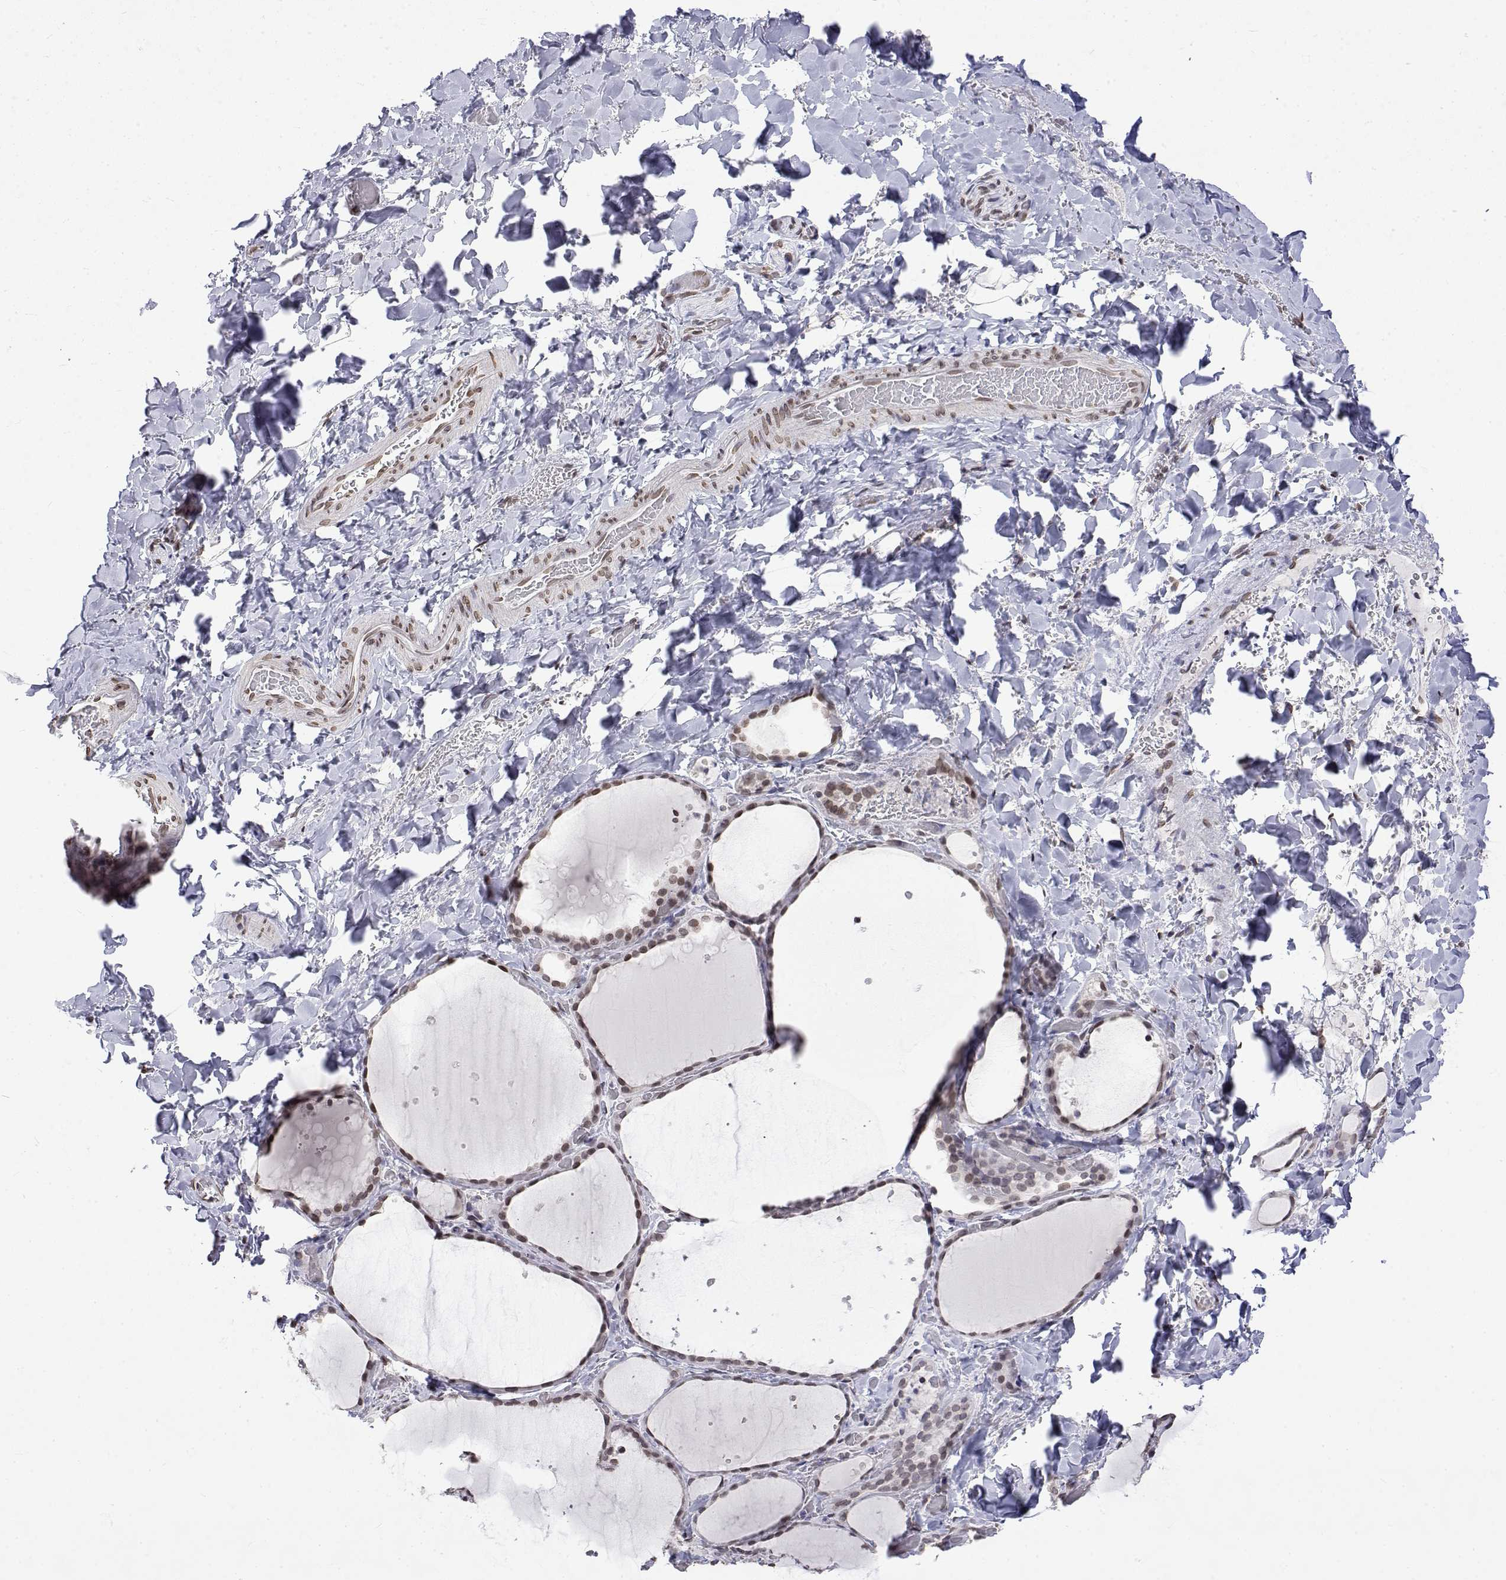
{"staining": {"intensity": "weak", "quantity": ">75%", "location": "nuclear"}, "tissue": "thyroid gland", "cell_type": "Glandular cells", "image_type": "normal", "snomed": [{"axis": "morphology", "description": "Normal tissue, NOS"}, {"axis": "topography", "description": "Thyroid gland"}], "caption": "Brown immunohistochemical staining in normal human thyroid gland reveals weak nuclear expression in approximately >75% of glandular cells.", "gene": "ZNF532", "patient": {"sex": "female", "age": 36}}